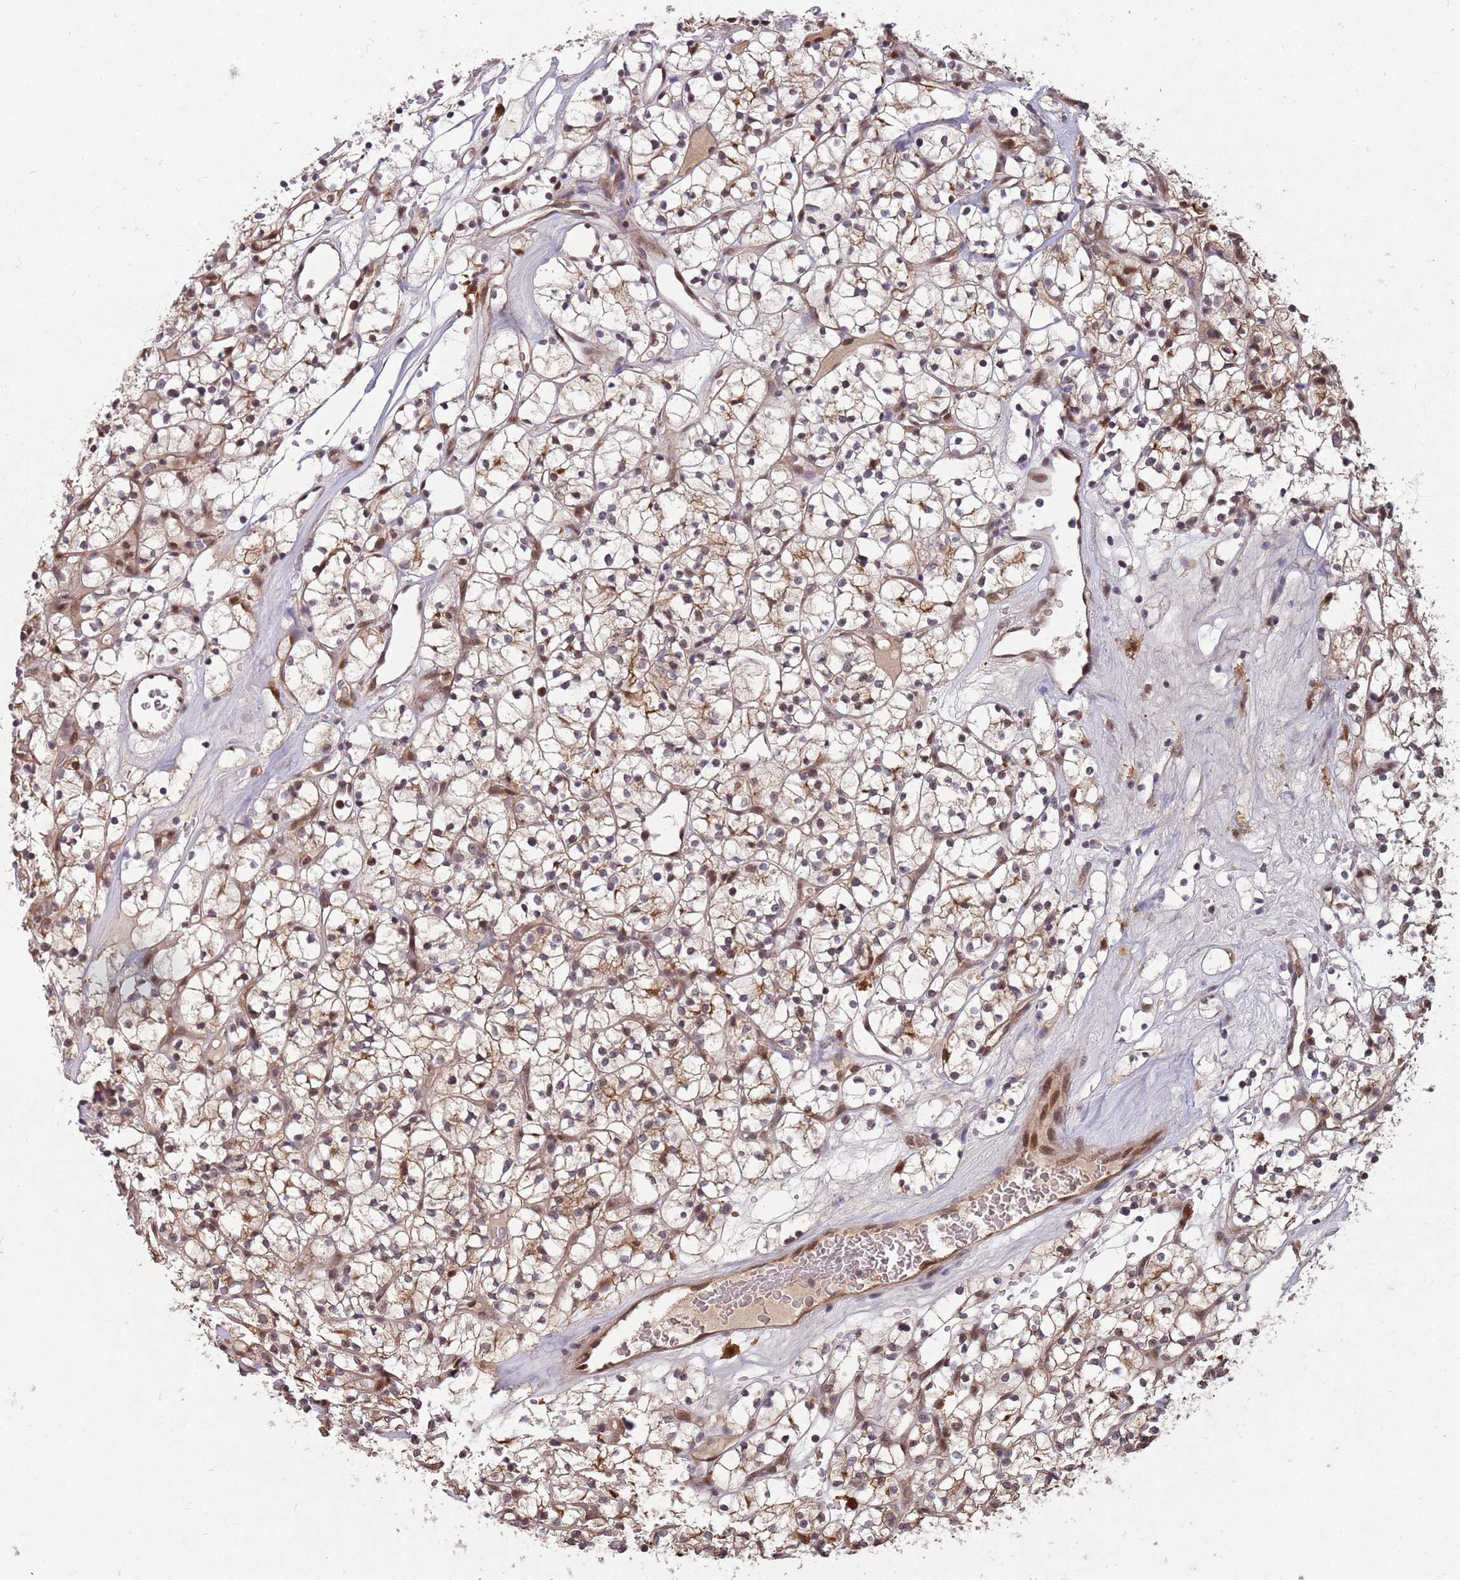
{"staining": {"intensity": "moderate", "quantity": "25%-75%", "location": "cytoplasmic/membranous,nuclear"}, "tissue": "renal cancer", "cell_type": "Tumor cells", "image_type": "cancer", "snomed": [{"axis": "morphology", "description": "Adenocarcinoma, NOS"}, {"axis": "topography", "description": "Kidney"}], "caption": "Moderate cytoplasmic/membranous and nuclear staining for a protein is present in approximately 25%-75% of tumor cells of renal adenocarcinoma using immunohistochemistry (IHC).", "gene": "ZNF639", "patient": {"sex": "female", "age": 64}}